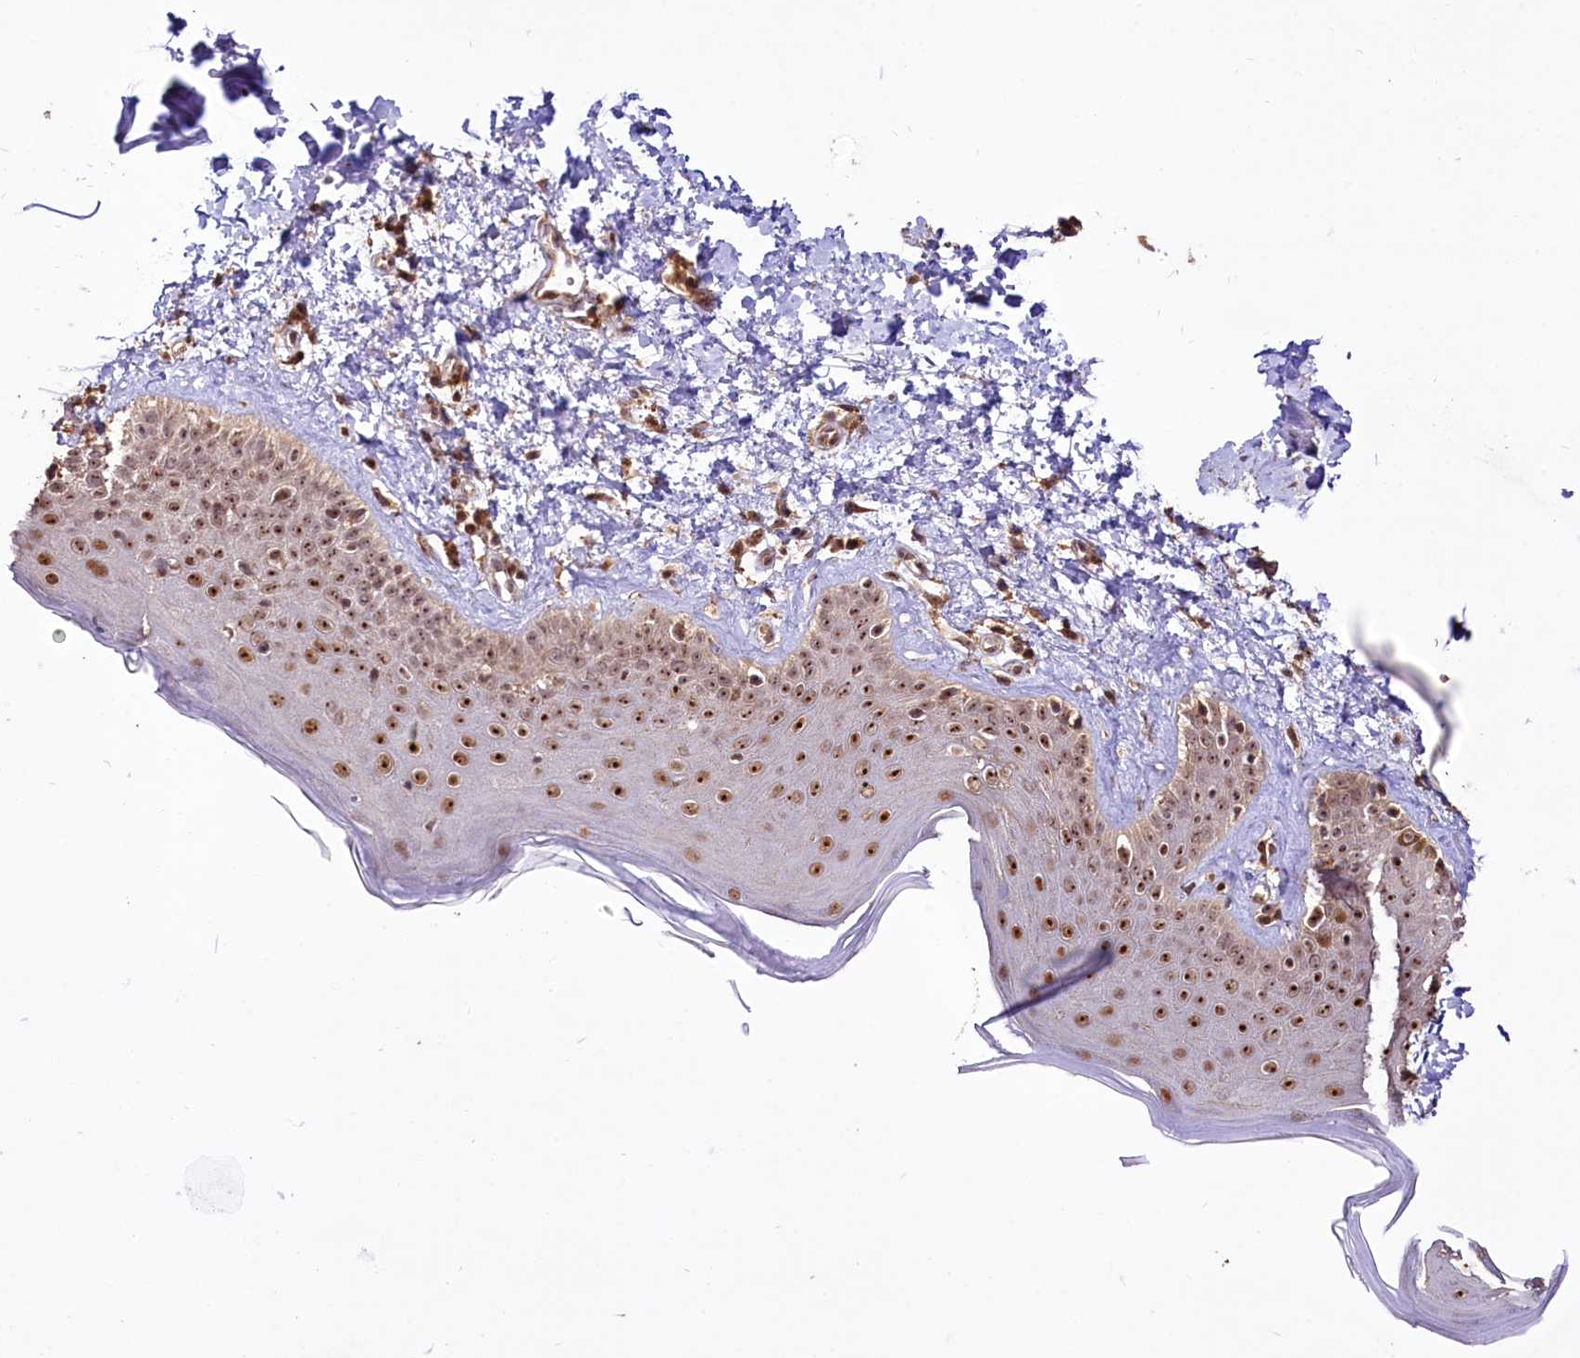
{"staining": {"intensity": "moderate", "quantity": ">75%", "location": "cytoplasmic/membranous,nuclear"}, "tissue": "skin", "cell_type": "Fibroblasts", "image_type": "normal", "snomed": [{"axis": "morphology", "description": "Normal tissue, NOS"}, {"axis": "topography", "description": "Skin"}], "caption": "Human skin stained with a brown dye displays moderate cytoplasmic/membranous,nuclear positive expression in approximately >75% of fibroblasts.", "gene": "RRP8", "patient": {"sex": "male", "age": 52}}